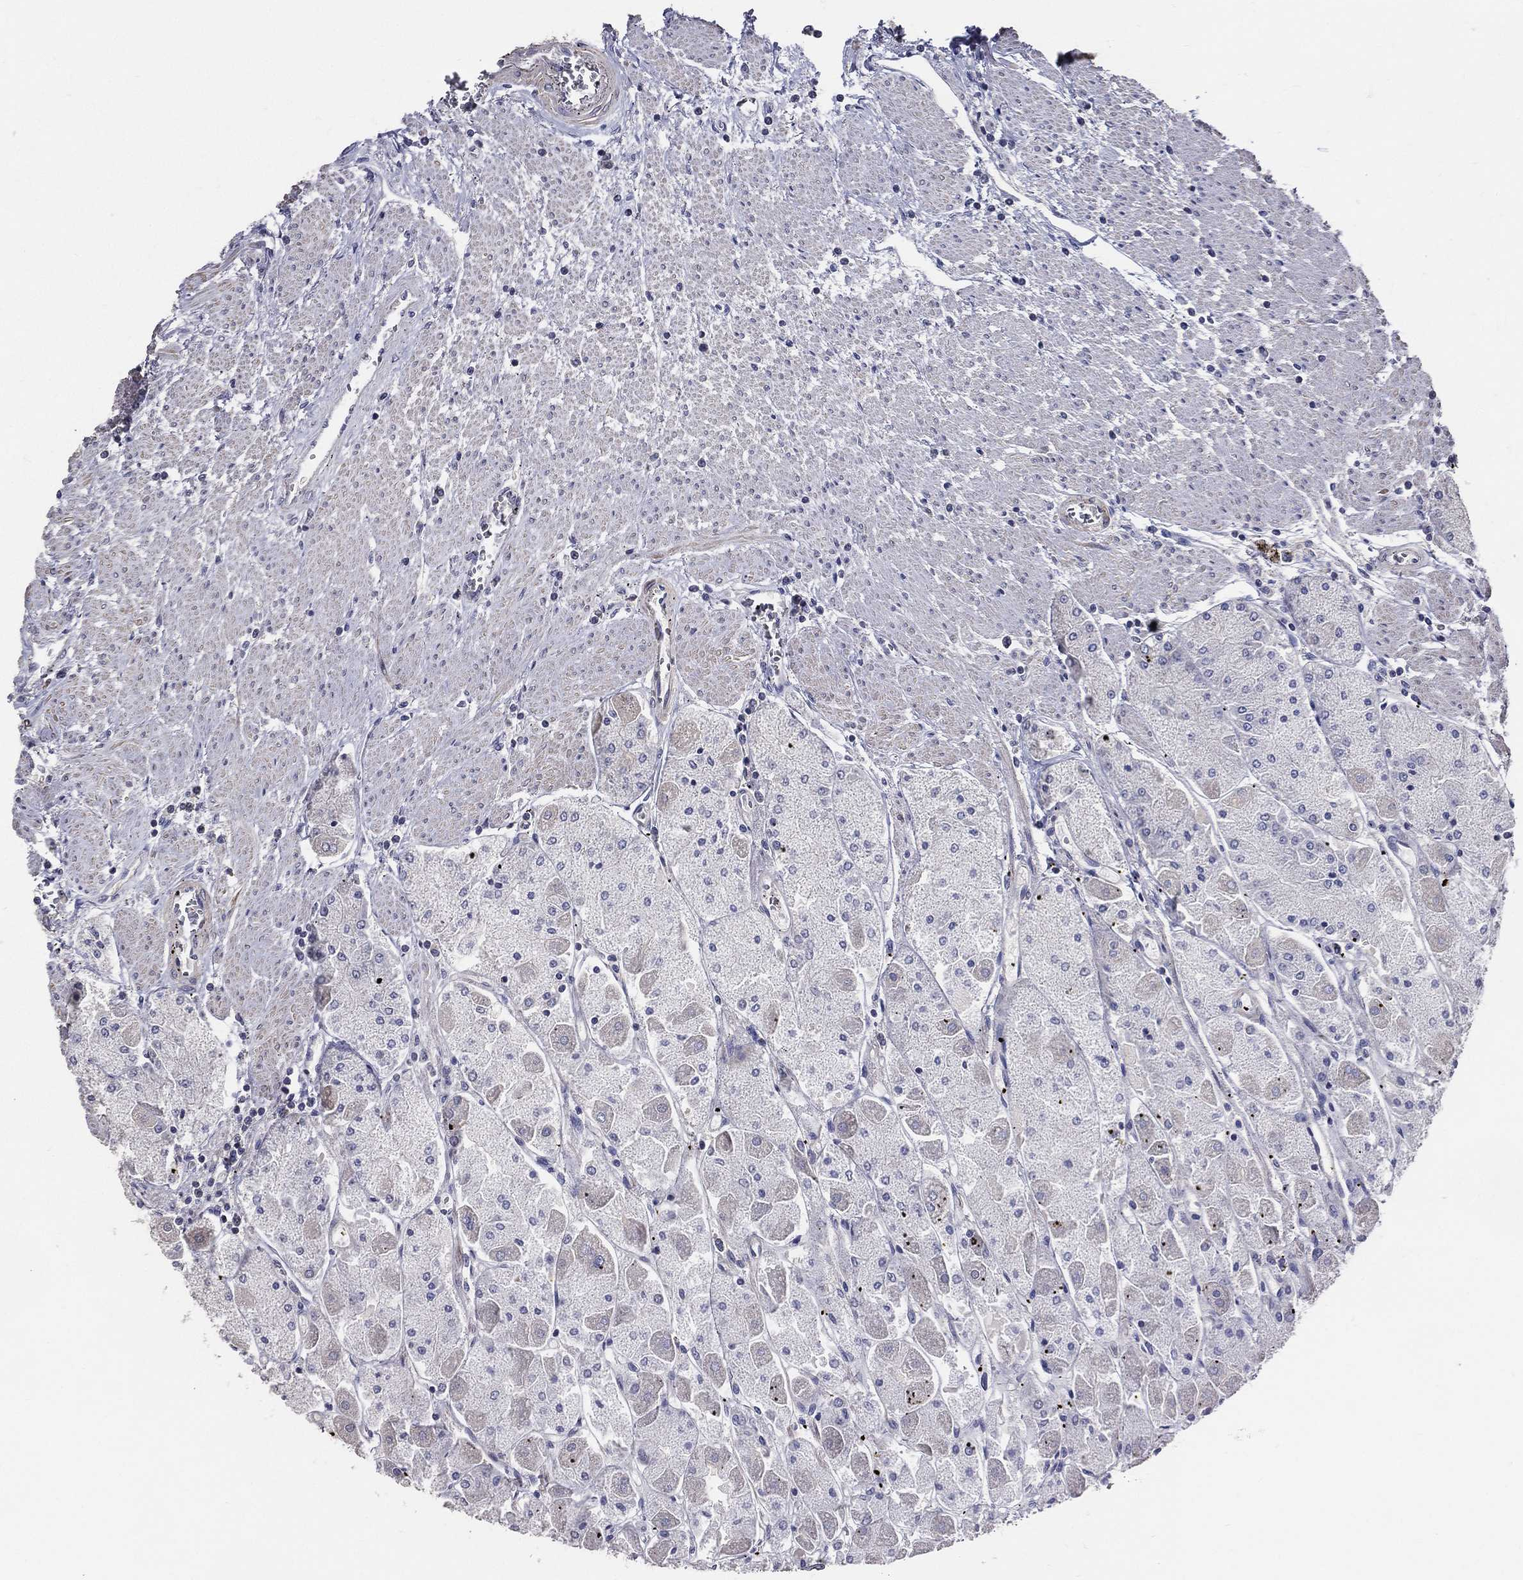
{"staining": {"intensity": "negative", "quantity": "none", "location": "none"}, "tissue": "stomach", "cell_type": "Glandular cells", "image_type": "normal", "snomed": [{"axis": "morphology", "description": "Normal tissue, NOS"}, {"axis": "topography", "description": "Stomach"}], "caption": "High power microscopy micrograph of an immunohistochemistry micrograph of unremarkable stomach, revealing no significant expression in glandular cells.", "gene": "SERPINB2", "patient": {"sex": "male", "age": 70}}